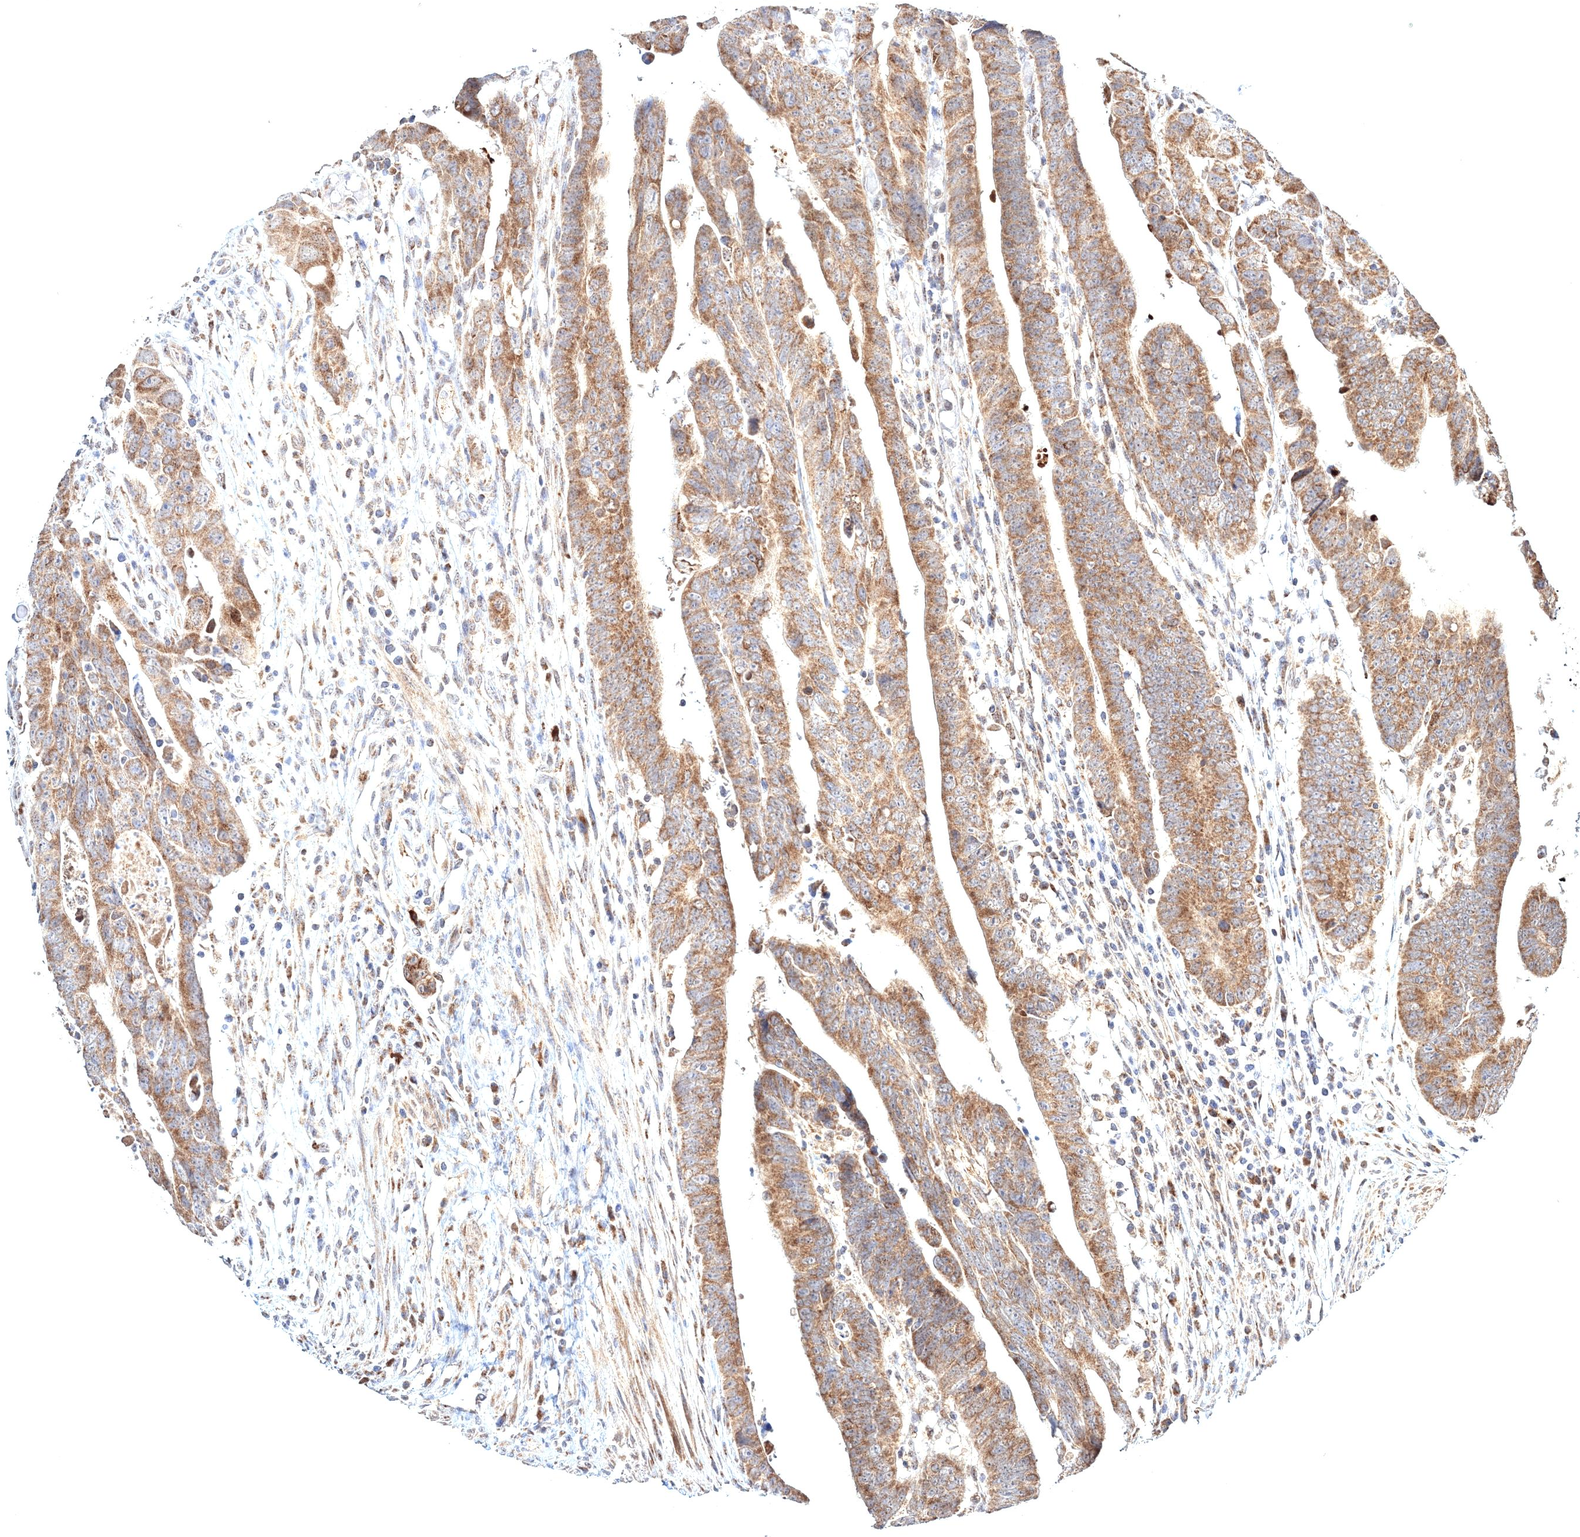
{"staining": {"intensity": "moderate", "quantity": ">75%", "location": "cytoplasmic/membranous"}, "tissue": "colorectal cancer", "cell_type": "Tumor cells", "image_type": "cancer", "snomed": [{"axis": "morphology", "description": "Adenocarcinoma, NOS"}, {"axis": "topography", "description": "Rectum"}], "caption": "Immunohistochemical staining of human colorectal cancer demonstrates medium levels of moderate cytoplasmic/membranous protein staining in about >75% of tumor cells. Using DAB (3,3'-diaminobenzidine) (brown) and hematoxylin (blue) stains, captured at high magnification using brightfield microscopy.", "gene": "PEX13", "patient": {"sex": "female", "age": 65}}